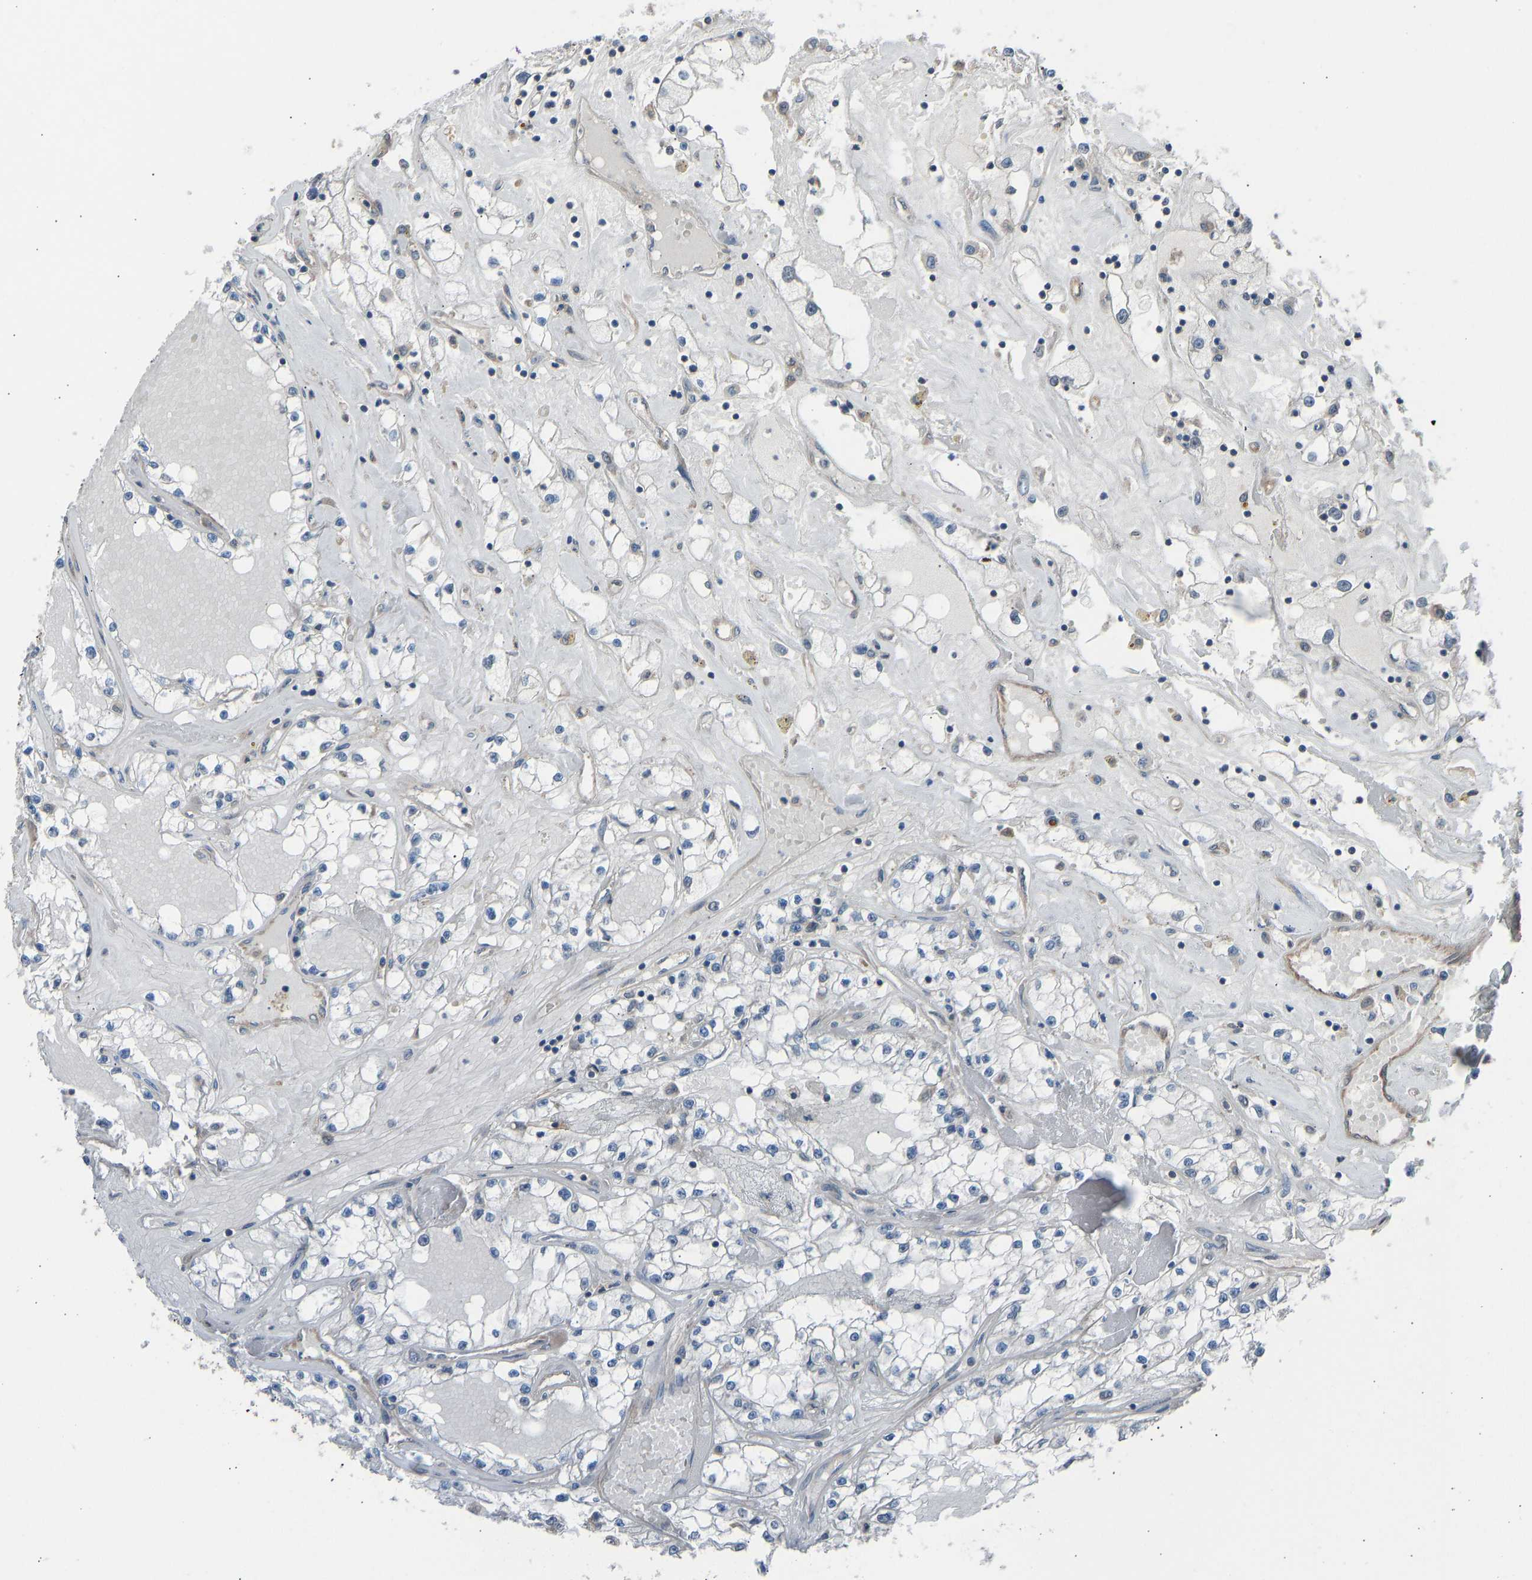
{"staining": {"intensity": "negative", "quantity": "none", "location": "none"}, "tissue": "renal cancer", "cell_type": "Tumor cells", "image_type": "cancer", "snomed": [{"axis": "morphology", "description": "Adenocarcinoma, NOS"}, {"axis": "topography", "description": "Kidney"}], "caption": "Tumor cells are negative for protein expression in human renal cancer (adenocarcinoma).", "gene": "SLC43A1", "patient": {"sex": "male", "age": 56}}